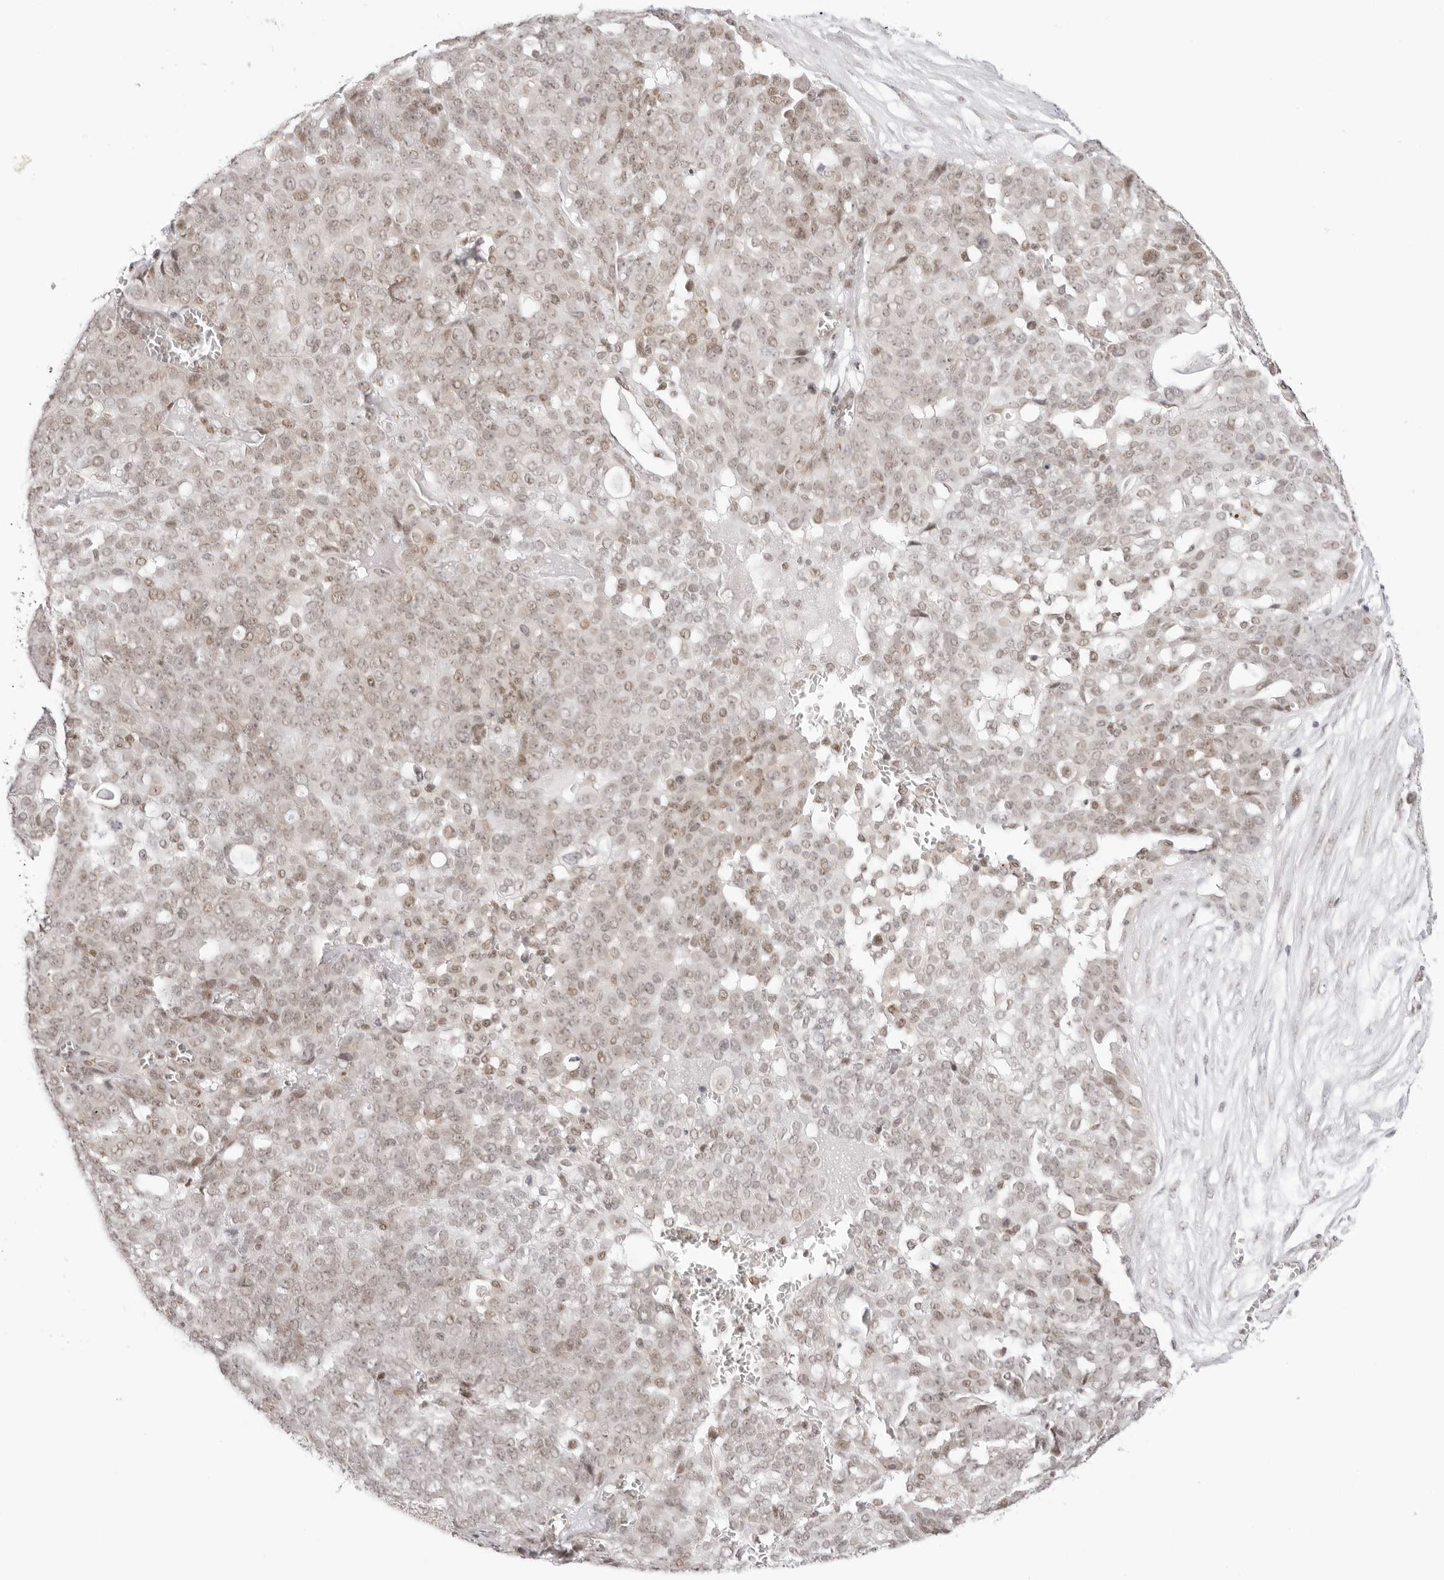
{"staining": {"intensity": "weak", "quantity": "25%-75%", "location": "nuclear"}, "tissue": "ovarian cancer", "cell_type": "Tumor cells", "image_type": "cancer", "snomed": [{"axis": "morphology", "description": "Cystadenocarcinoma, serous, NOS"}, {"axis": "topography", "description": "Soft tissue"}, {"axis": "topography", "description": "Ovary"}], "caption": "Immunohistochemistry staining of serous cystadenocarcinoma (ovarian), which reveals low levels of weak nuclear positivity in about 25%-75% of tumor cells indicating weak nuclear protein expression. The staining was performed using DAB (3,3'-diaminobenzidine) (brown) for protein detection and nuclei were counterstained in hematoxylin (blue).", "gene": "TCIM", "patient": {"sex": "female", "age": 57}}